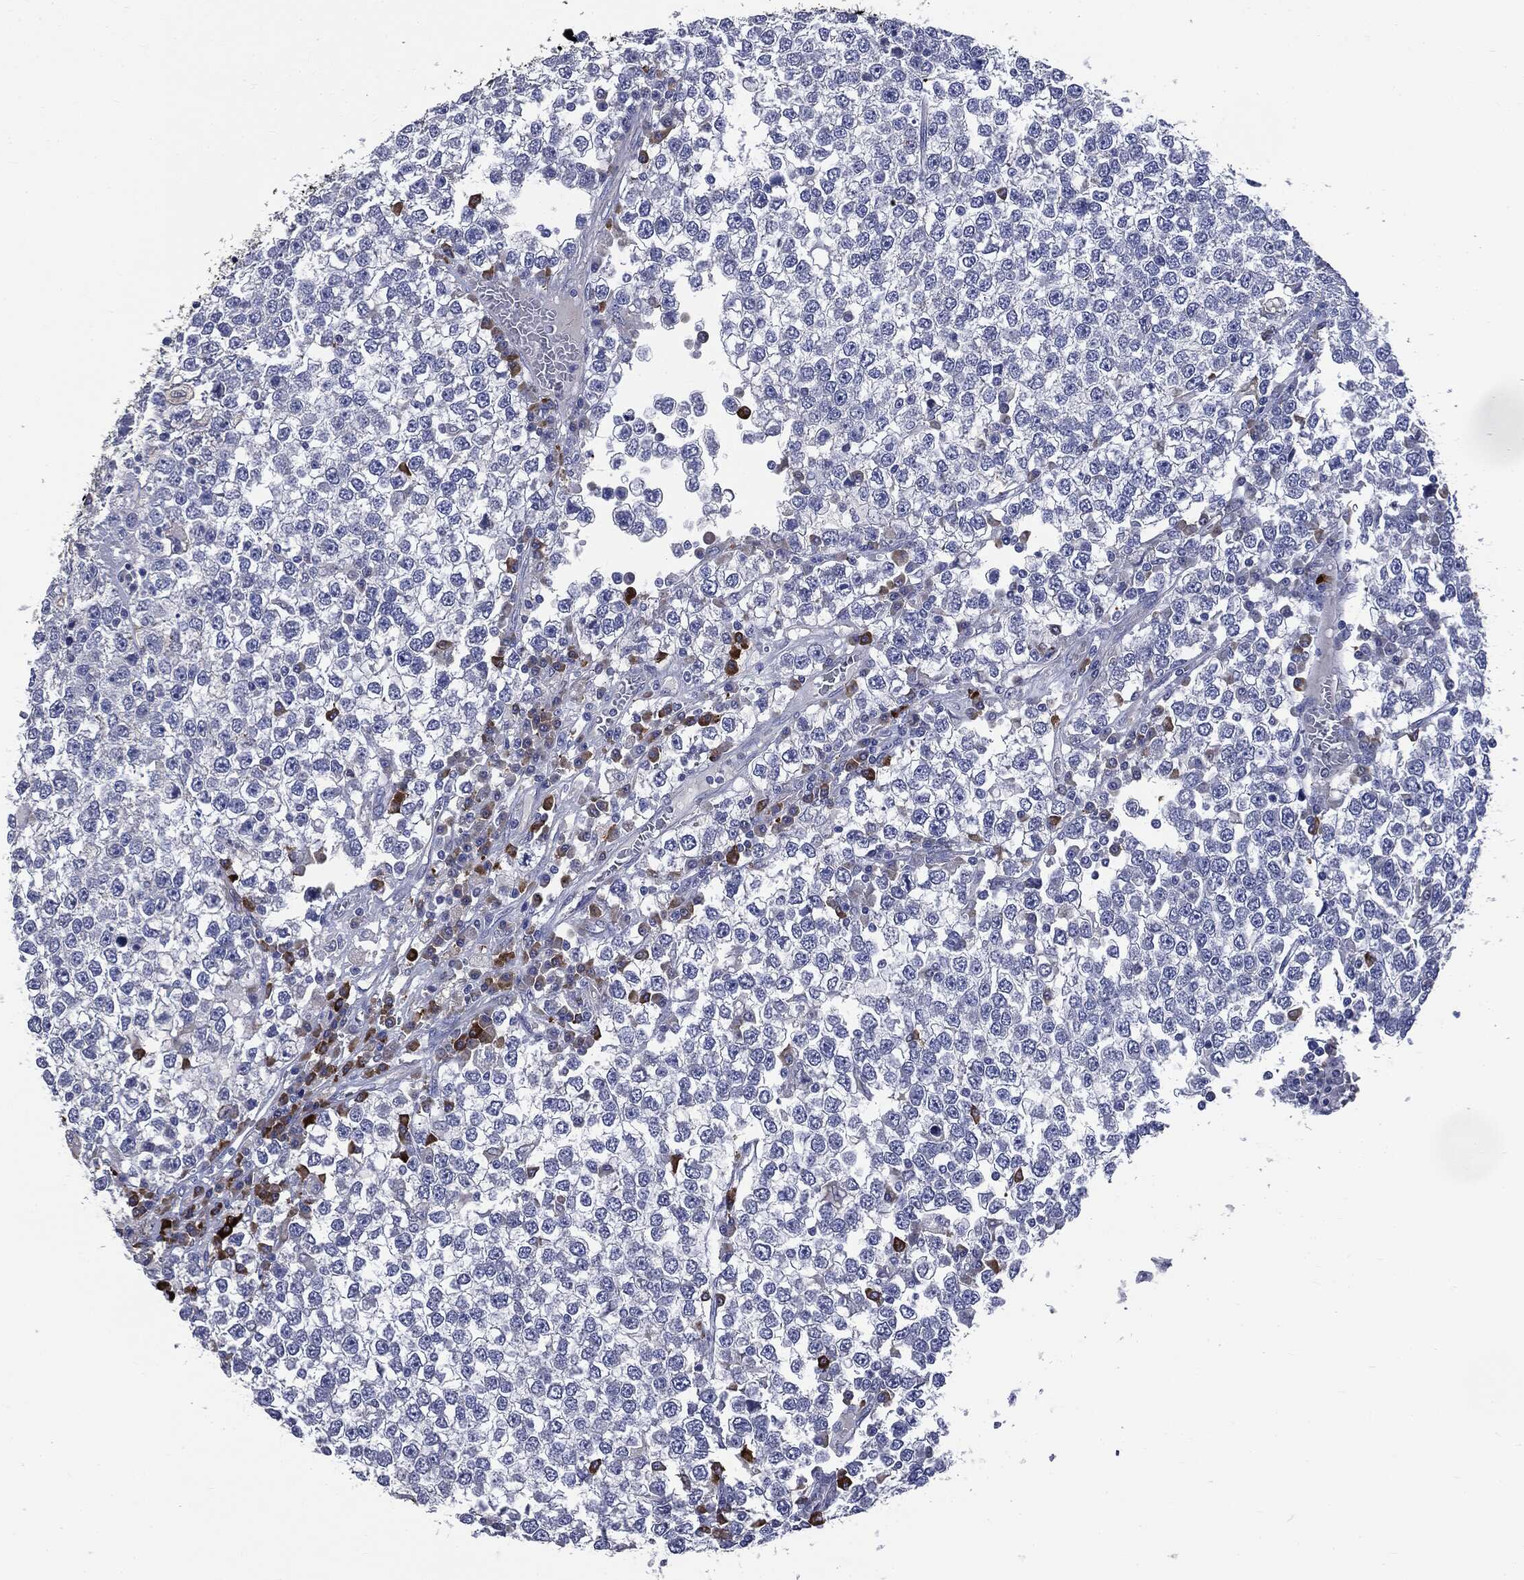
{"staining": {"intensity": "negative", "quantity": "none", "location": "none"}, "tissue": "testis cancer", "cell_type": "Tumor cells", "image_type": "cancer", "snomed": [{"axis": "morphology", "description": "Seminoma, NOS"}, {"axis": "topography", "description": "Testis"}], "caption": "Tumor cells show no significant protein positivity in testis cancer (seminoma).", "gene": "PTGS2", "patient": {"sex": "male", "age": 65}}